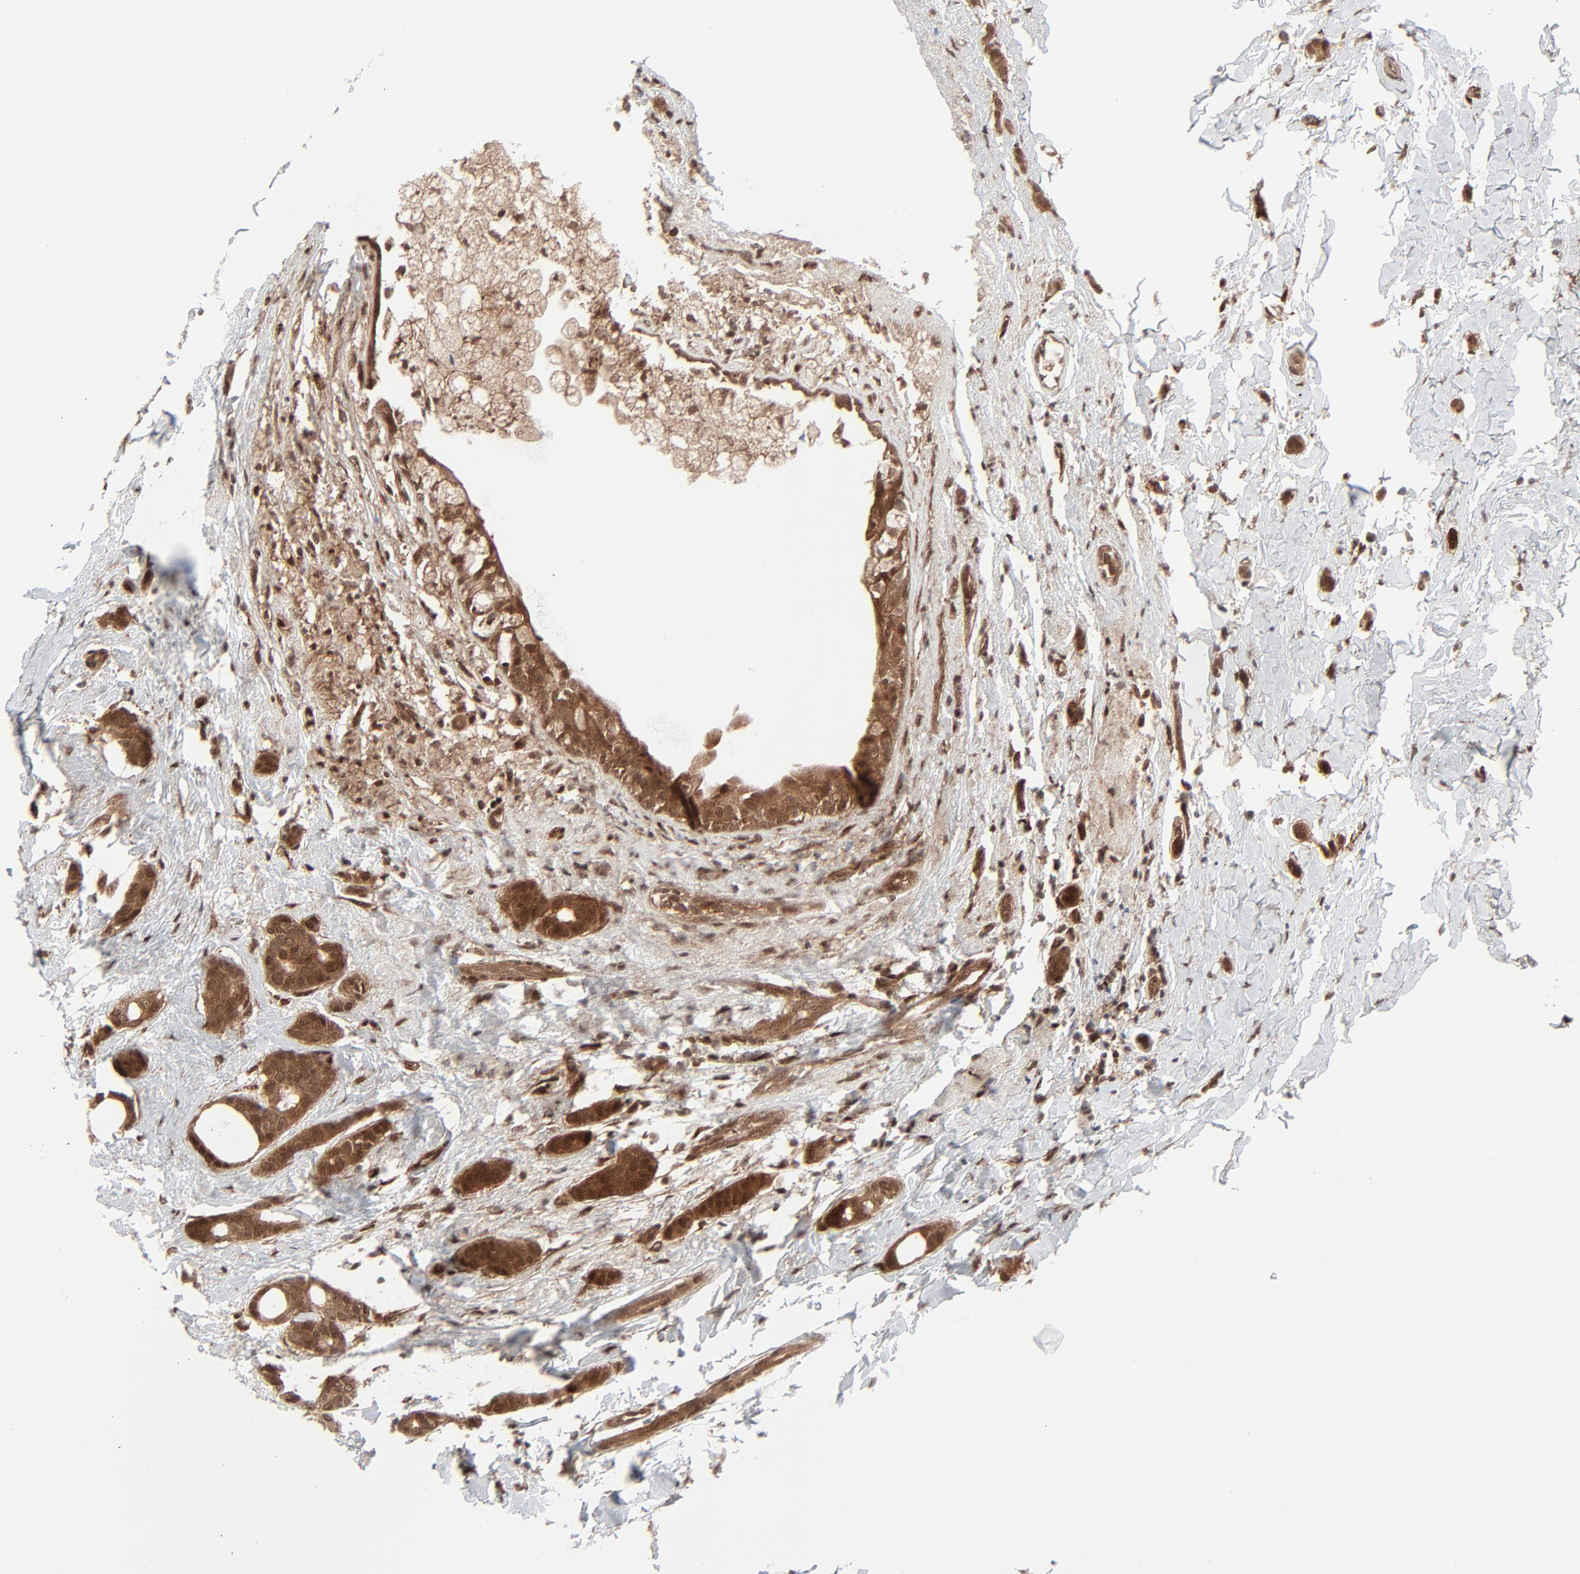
{"staining": {"intensity": "strong", "quantity": ">75%", "location": "cytoplasmic/membranous,nuclear"}, "tissue": "breast cancer", "cell_type": "Tumor cells", "image_type": "cancer", "snomed": [{"axis": "morphology", "description": "Duct carcinoma"}, {"axis": "topography", "description": "Breast"}], "caption": "Immunohistochemistry (IHC) of human breast cancer exhibits high levels of strong cytoplasmic/membranous and nuclear expression in approximately >75% of tumor cells.", "gene": "AKT1", "patient": {"sex": "female", "age": 54}}